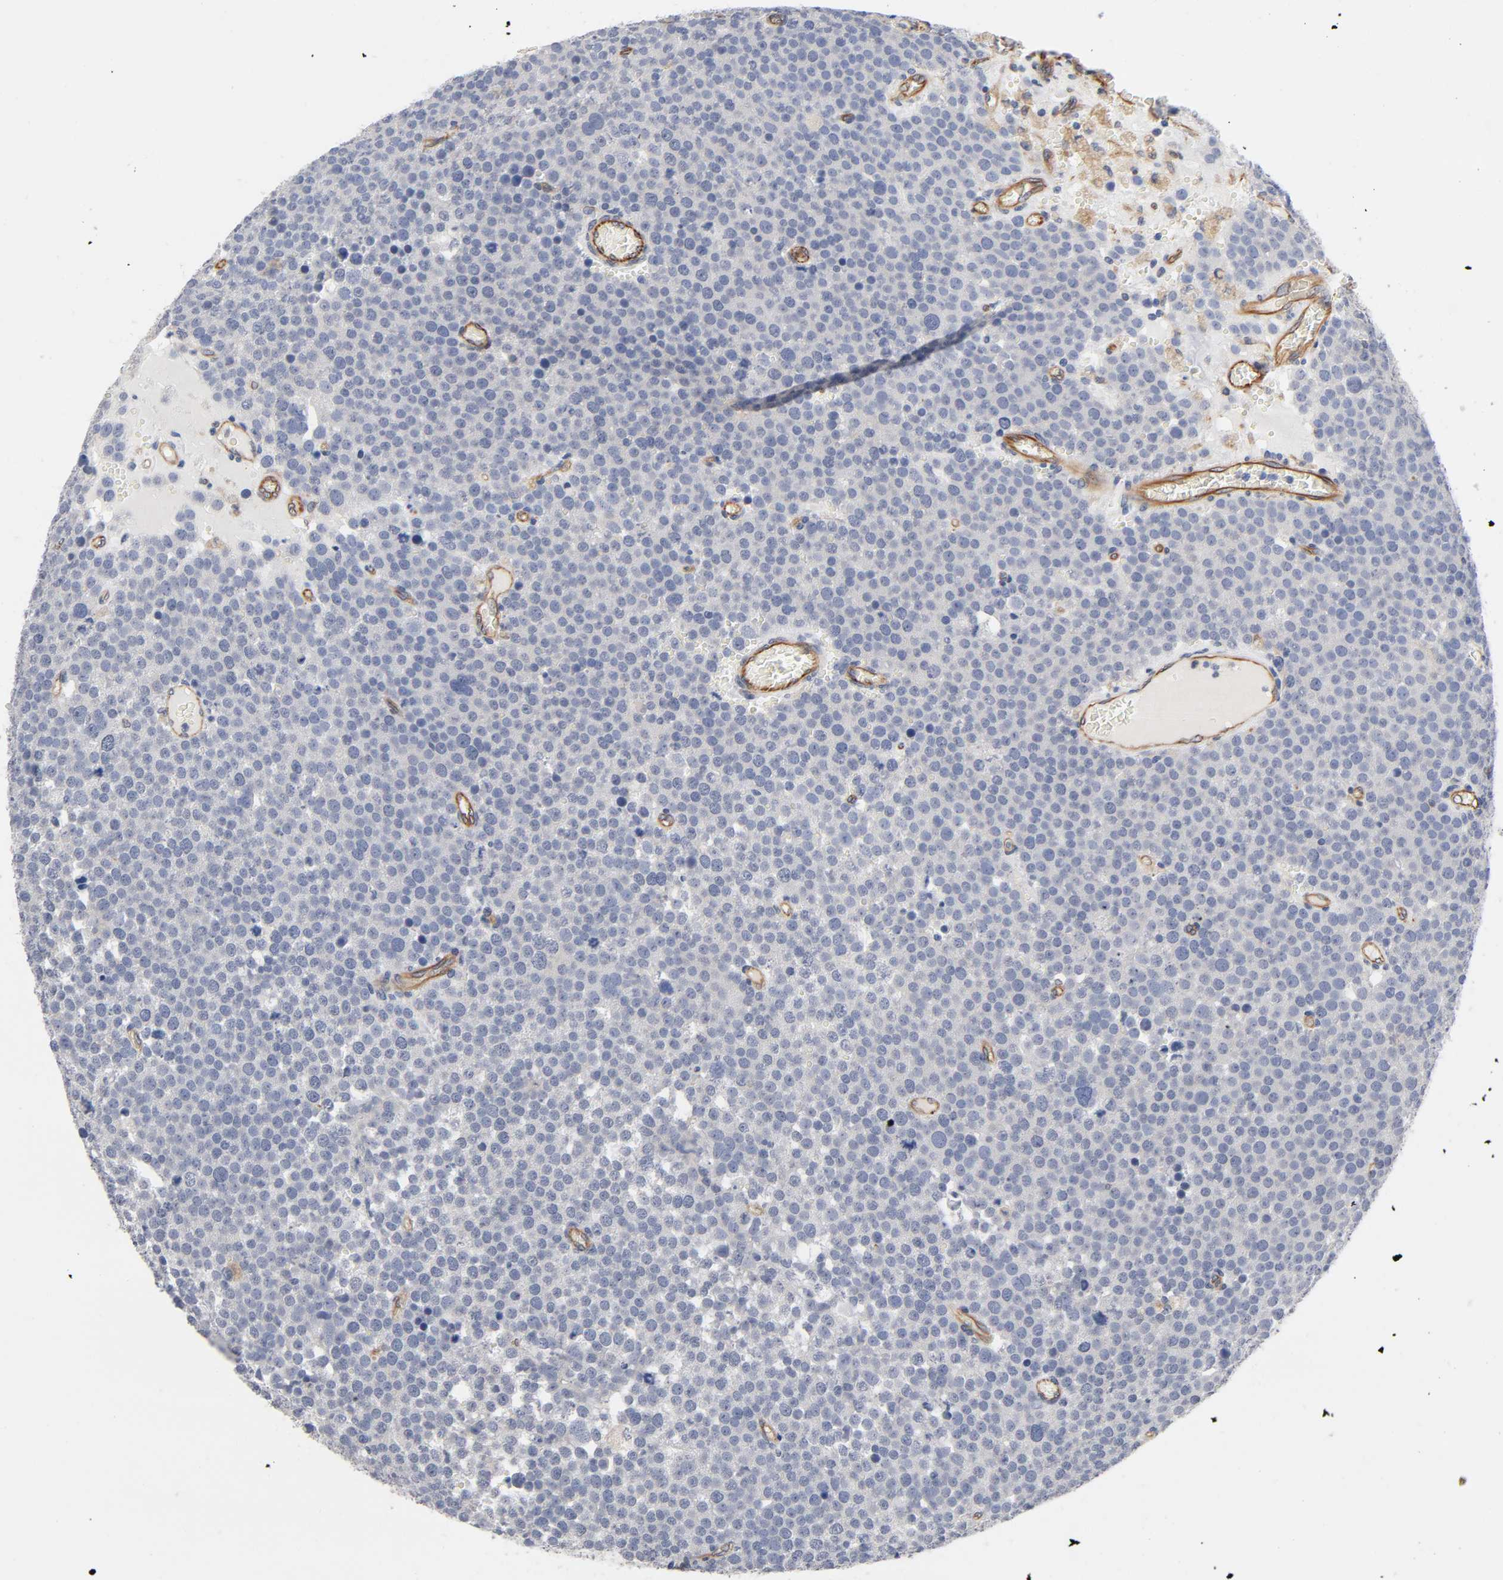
{"staining": {"intensity": "negative", "quantity": "none", "location": "none"}, "tissue": "testis cancer", "cell_type": "Tumor cells", "image_type": "cancer", "snomed": [{"axis": "morphology", "description": "Seminoma, NOS"}, {"axis": "topography", "description": "Testis"}], "caption": "IHC of testis seminoma displays no expression in tumor cells.", "gene": "RAB13", "patient": {"sex": "male", "age": 71}}